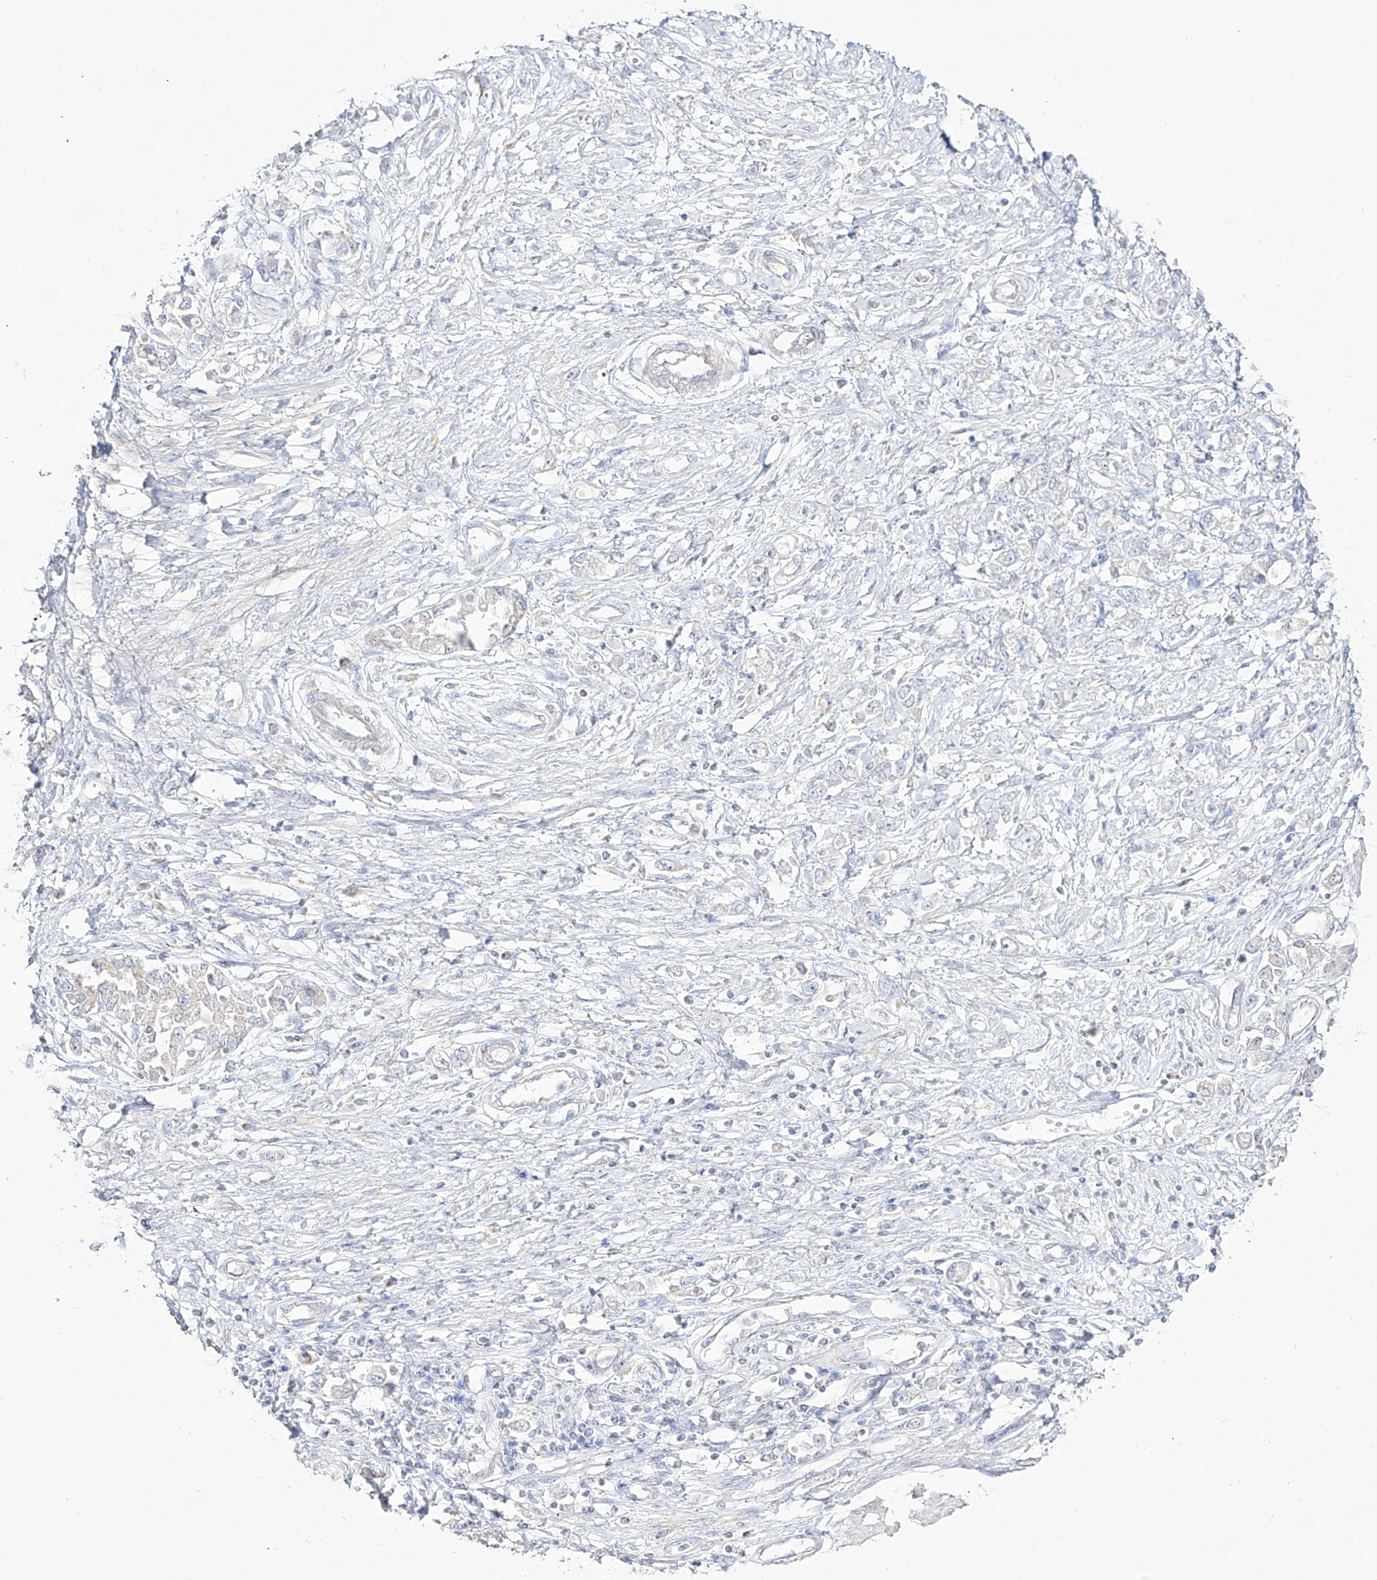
{"staining": {"intensity": "negative", "quantity": "none", "location": "none"}, "tissue": "stomach cancer", "cell_type": "Tumor cells", "image_type": "cancer", "snomed": [{"axis": "morphology", "description": "Adenocarcinoma, NOS"}, {"axis": "topography", "description": "Stomach"}], "caption": "Immunohistochemistry of human stomach adenocarcinoma displays no staining in tumor cells.", "gene": "RCHY1", "patient": {"sex": "female", "age": 76}}